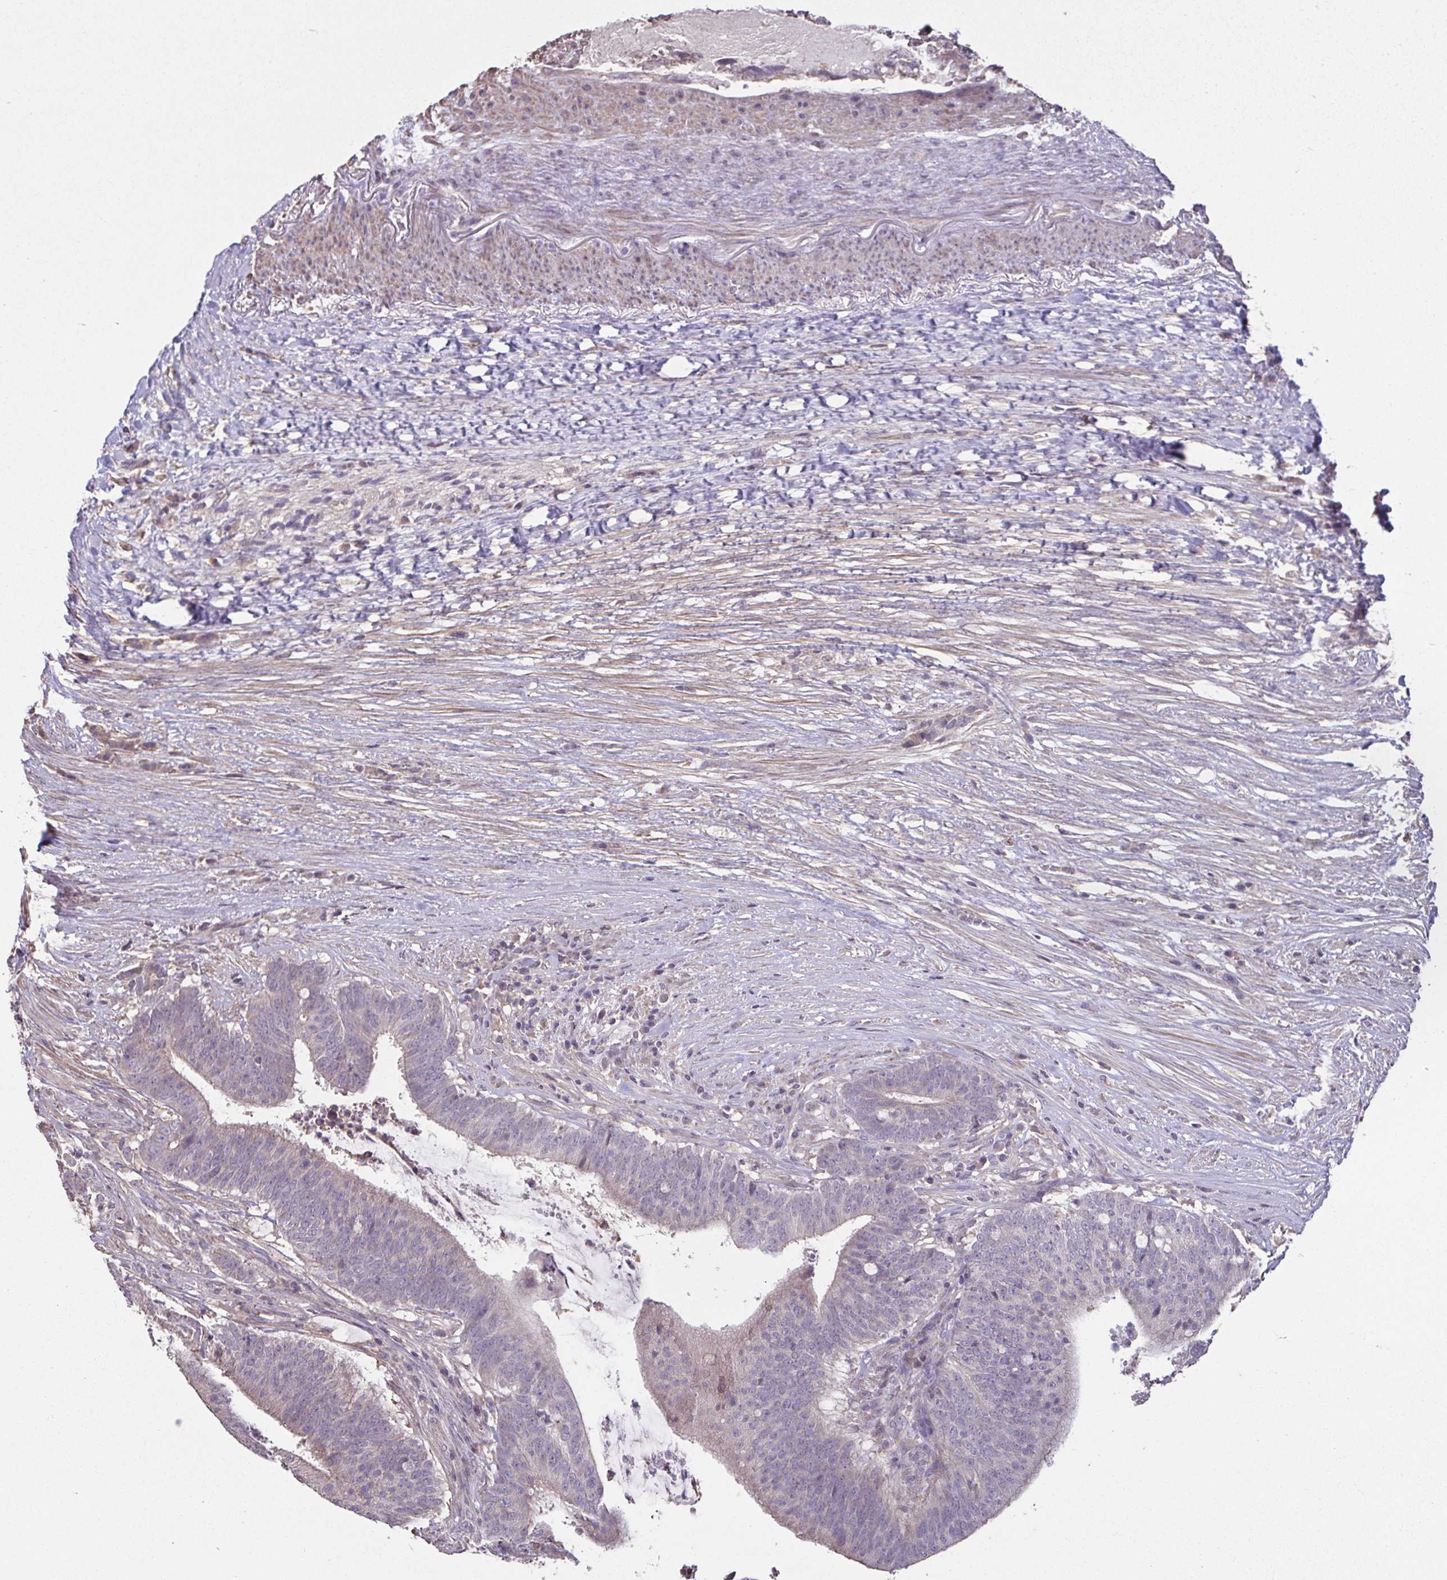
{"staining": {"intensity": "negative", "quantity": "none", "location": "none"}, "tissue": "colorectal cancer", "cell_type": "Tumor cells", "image_type": "cancer", "snomed": [{"axis": "morphology", "description": "Adenocarcinoma, NOS"}, {"axis": "topography", "description": "Colon"}], "caption": "An immunohistochemistry (IHC) micrograph of colorectal cancer is shown. There is no staining in tumor cells of colorectal cancer. (Immunohistochemistry, brightfield microscopy, high magnification).", "gene": "ACTRT2", "patient": {"sex": "female", "age": 43}}